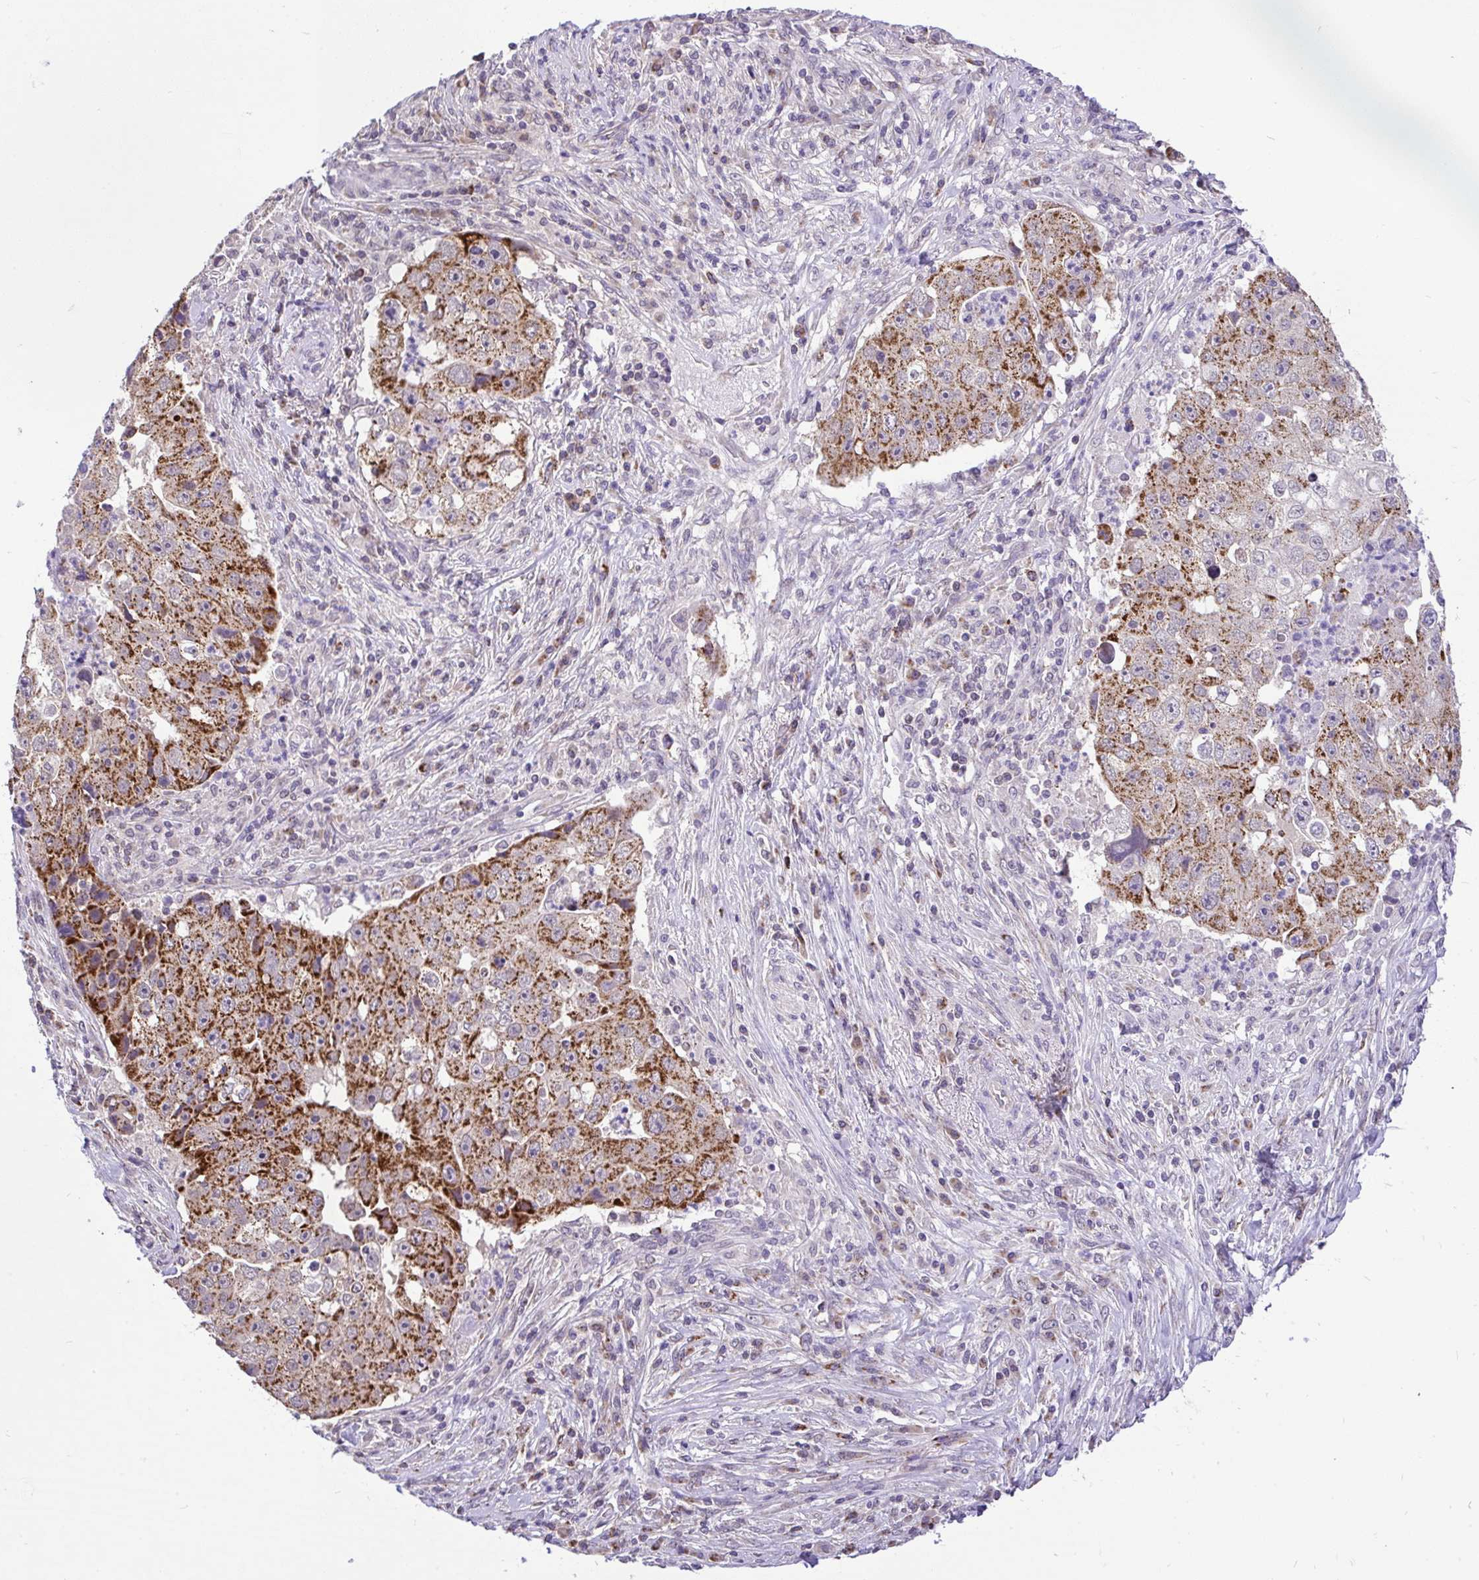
{"staining": {"intensity": "strong", "quantity": "25%-75%", "location": "cytoplasmic/membranous"}, "tissue": "lung cancer", "cell_type": "Tumor cells", "image_type": "cancer", "snomed": [{"axis": "morphology", "description": "Squamous cell carcinoma, NOS"}, {"axis": "topography", "description": "Lung"}], "caption": "A high-resolution photomicrograph shows immunohistochemistry (IHC) staining of lung cancer (squamous cell carcinoma), which exhibits strong cytoplasmic/membranous expression in approximately 25%-75% of tumor cells.", "gene": "PYCR2", "patient": {"sex": "male", "age": 64}}